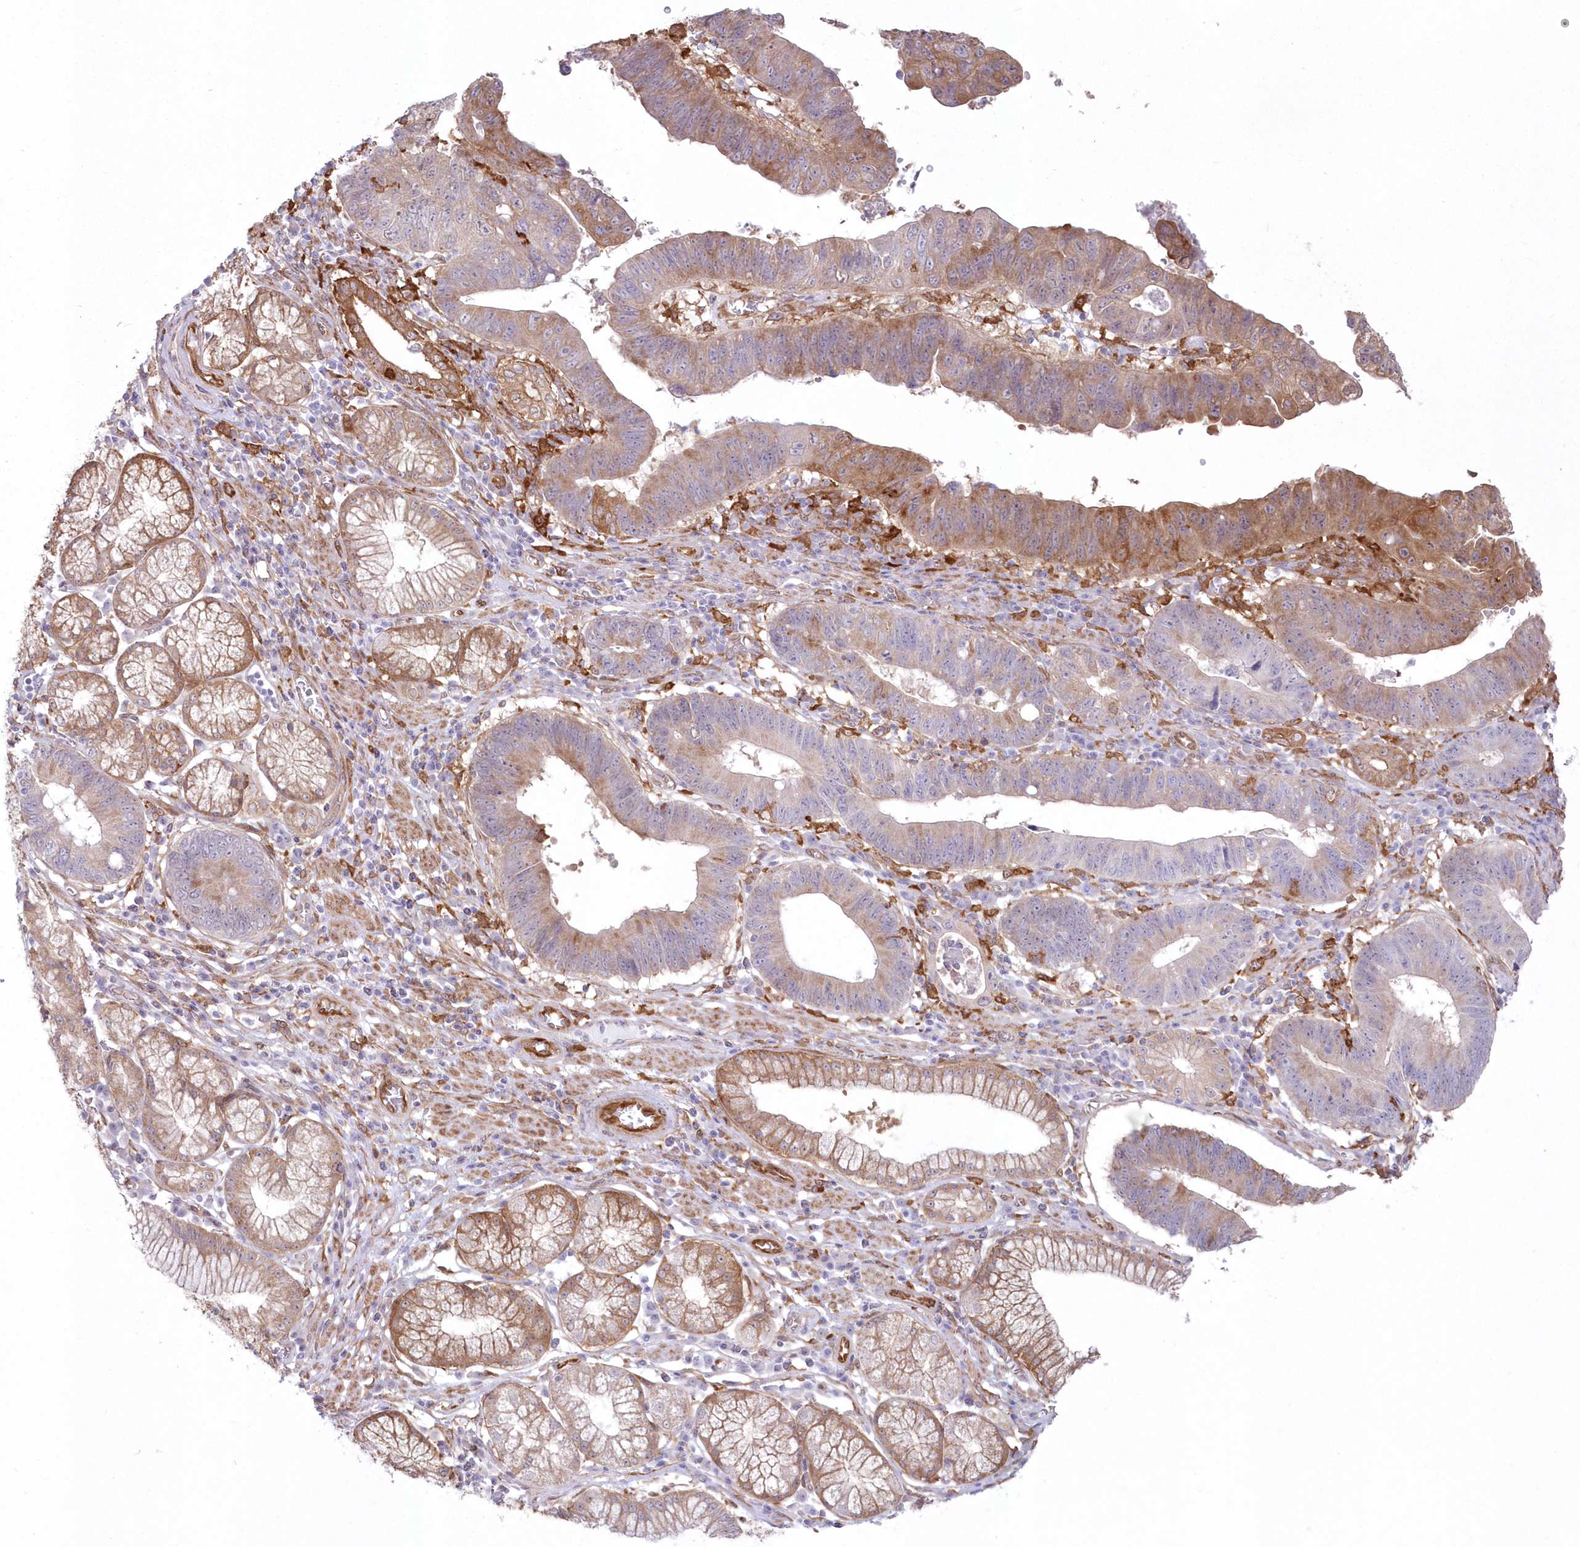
{"staining": {"intensity": "moderate", "quantity": "25%-75%", "location": "cytoplasmic/membranous"}, "tissue": "stomach cancer", "cell_type": "Tumor cells", "image_type": "cancer", "snomed": [{"axis": "morphology", "description": "Adenocarcinoma, NOS"}, {"axis": "topography", "description": "Stomach"}], "caption": "Protein staining of stomach cancer tissue reveals moderate cytoplasmic/membranous expression in about 25%-75% of tumor cells.", "gene": "SH3PXD2B", "patient": {"sex": "male", "age": 59}}